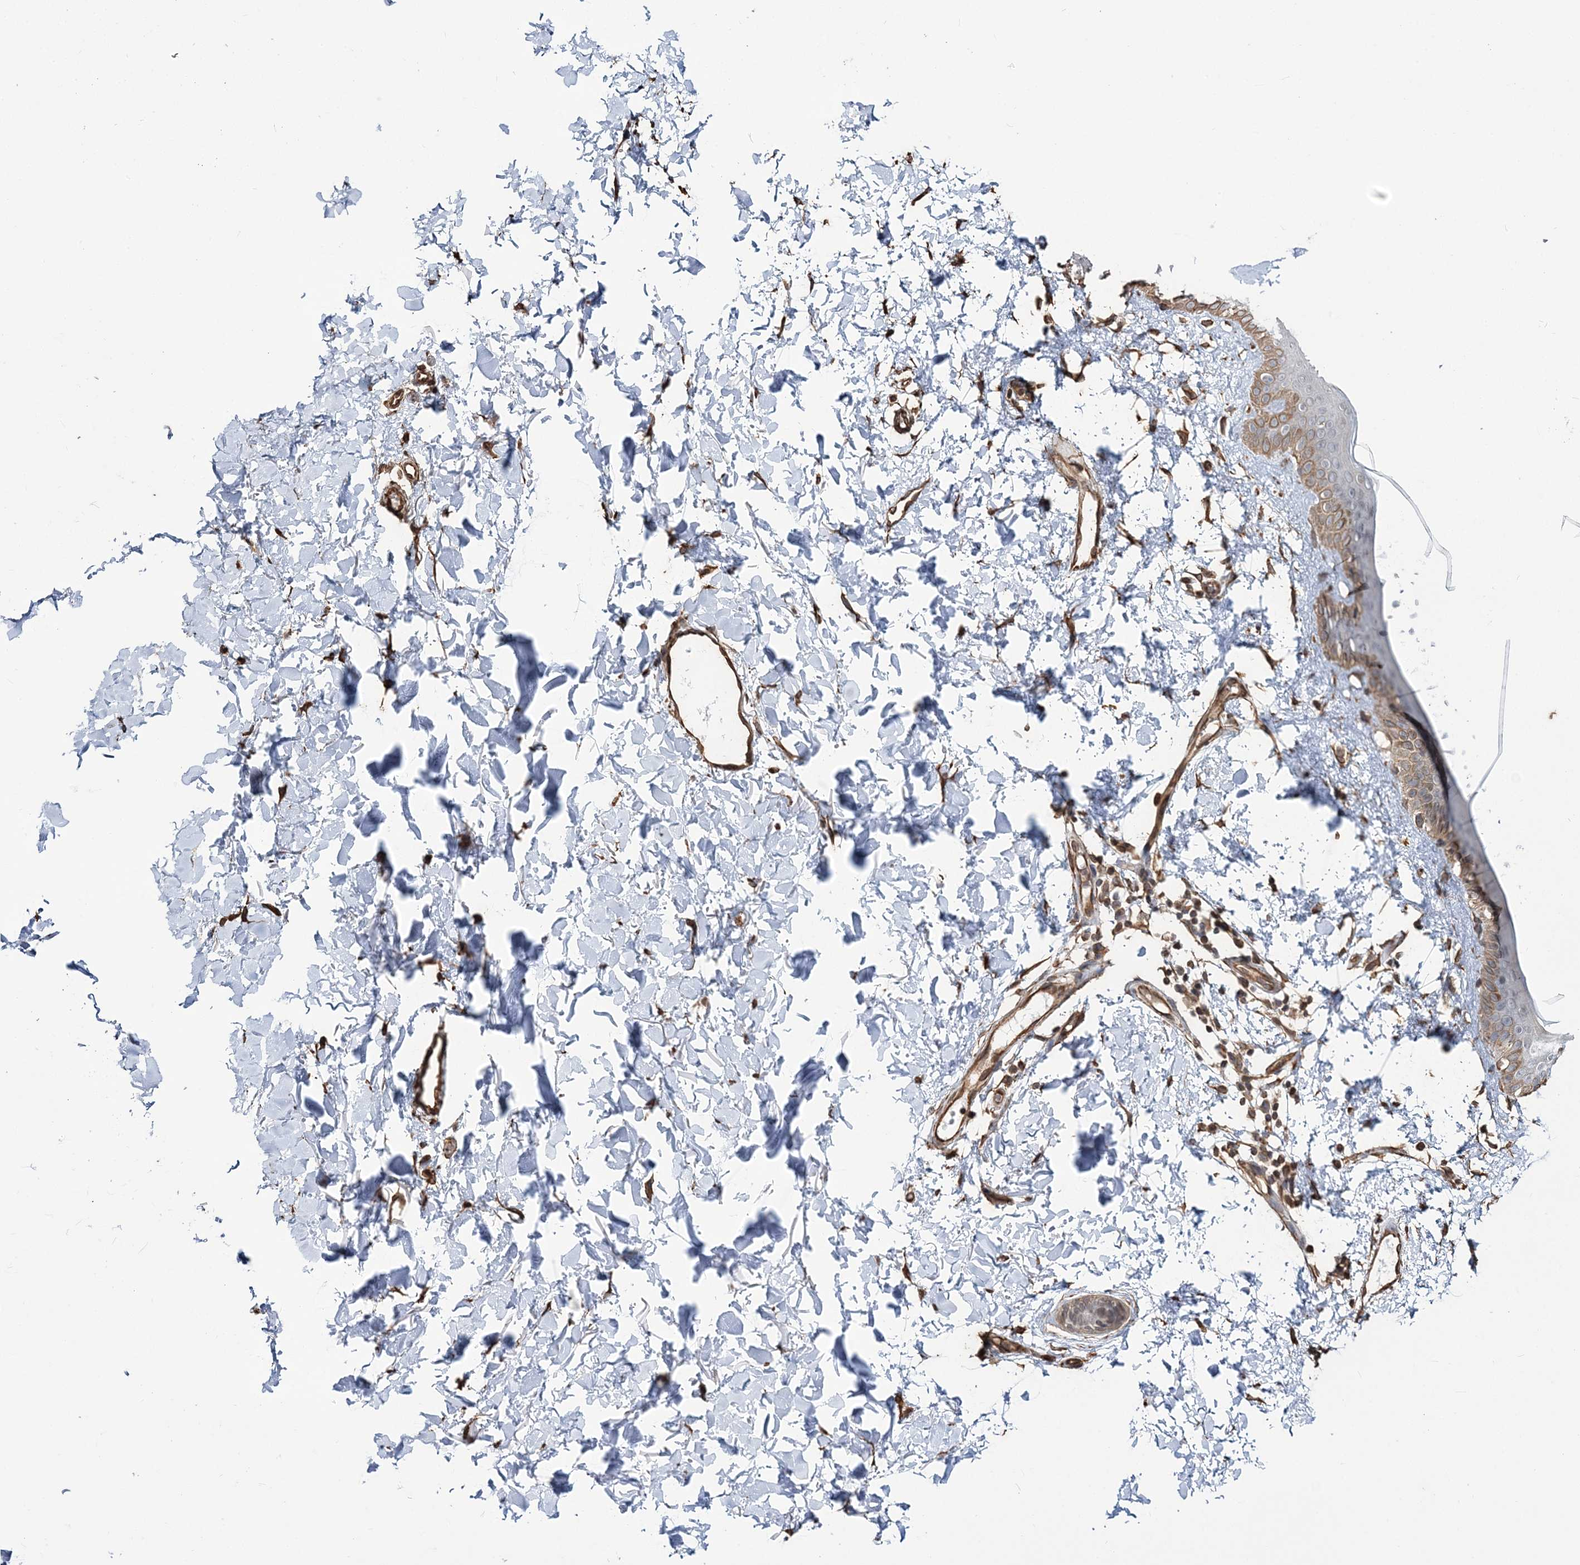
{"staining": {"intensity": "strong", "quantity": ">75%", "location": "cytoplasmic/membranous,nuclear"}, "tissue": "skin", "cell_type": "Fibroblasts", "image_type": "normal", "snomed": [{"axis": "morphology", "description": "Normal tissue, NOS"}, {"axis": "topography", "description": "Skin"}], "caption": "Immunohistochemistry of normal skin exhibits high levels of strong cytoplasmic/membranous,nuclear positivity in about >75% of fibroblasts.", "gene": "ATP11B", "patient": {"sex": "female", "age": 58}}